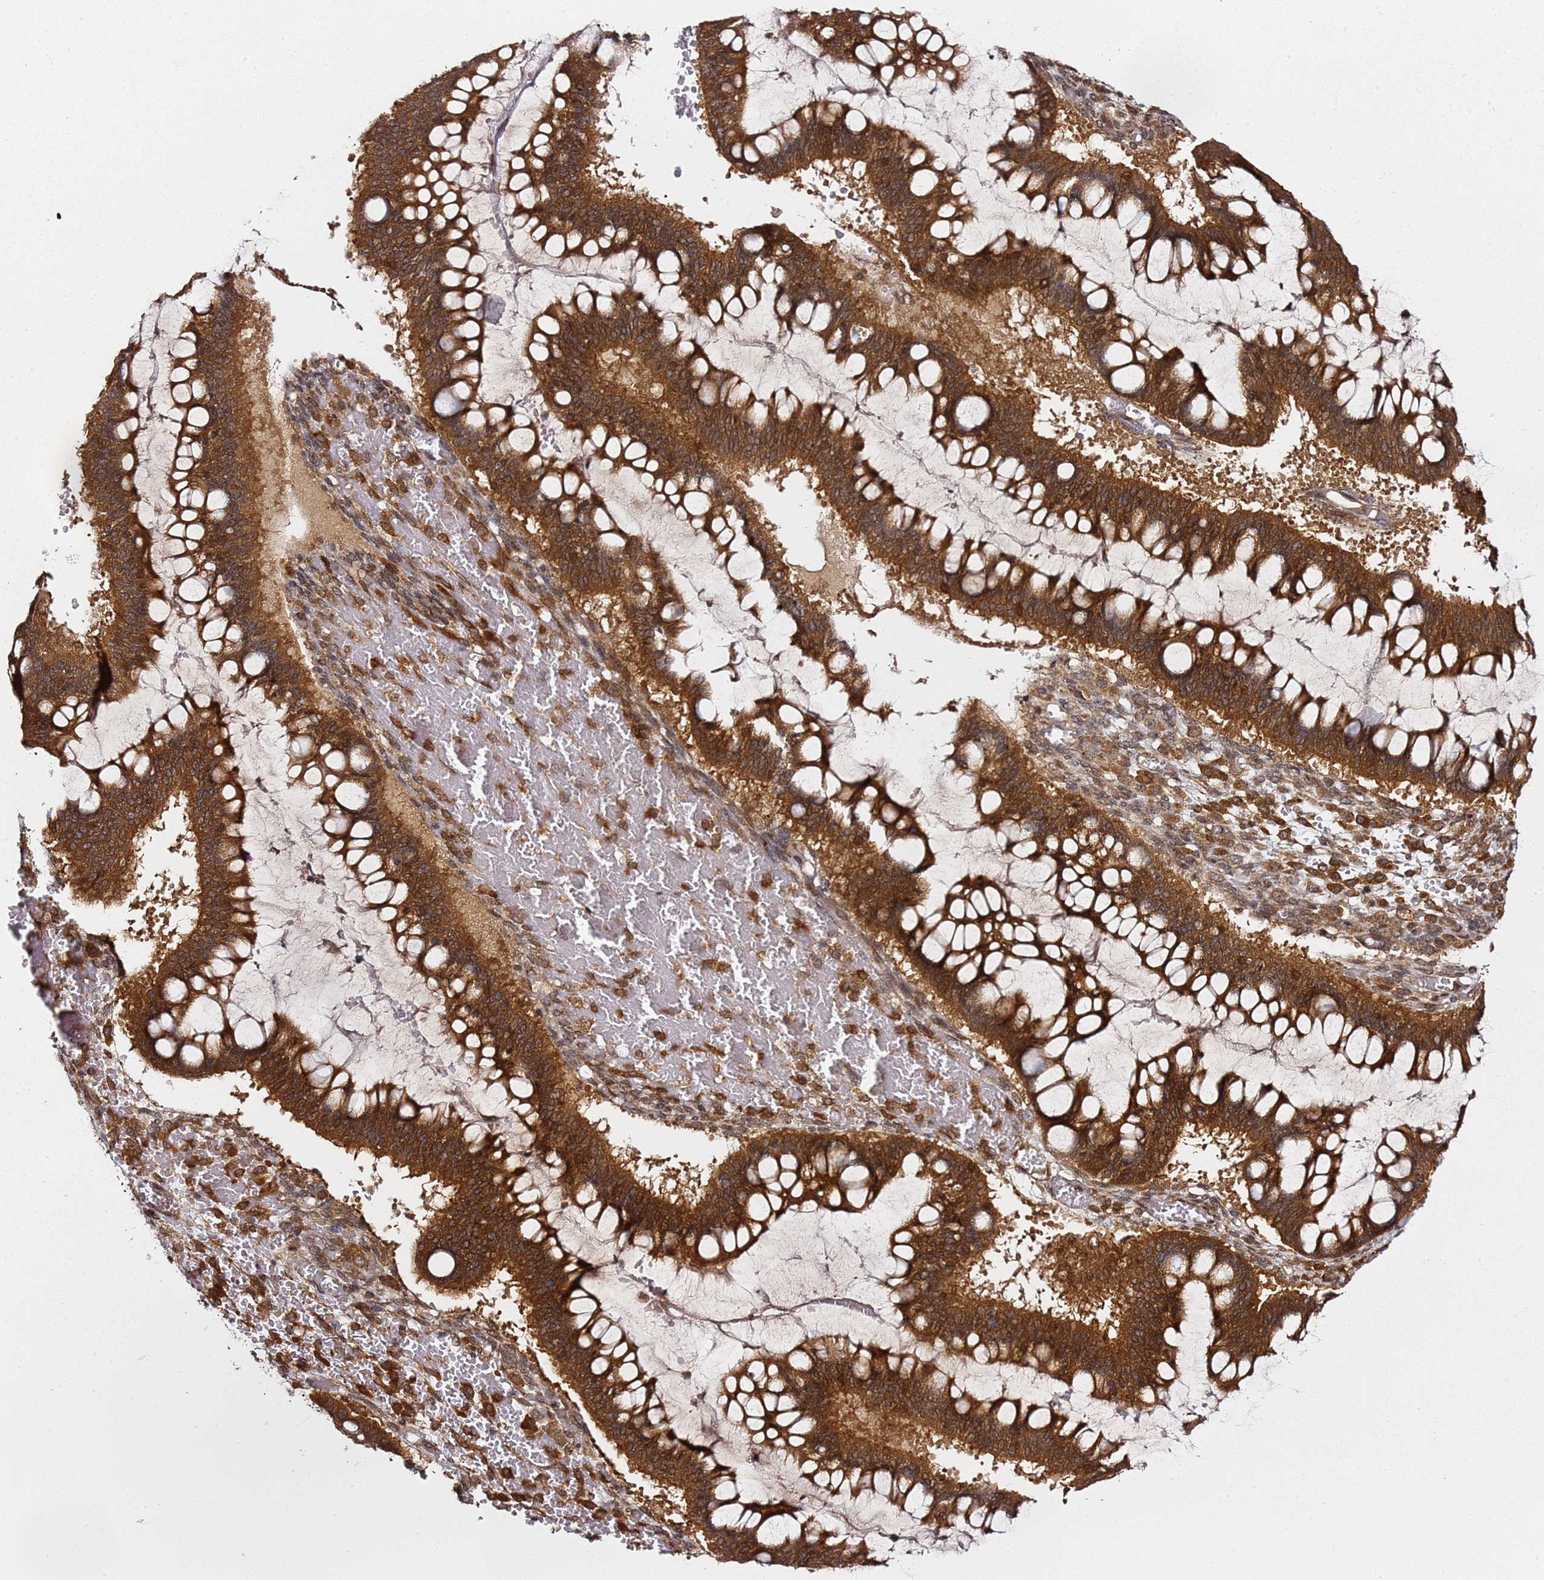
{"staining": {"intensity": "strong", "quantity": ">75%", "location": "cytoplasmic/membranous"}, "tissue": "ovarian cancer", "cell_type": "Tumor cells", "image_type": "cancer", "snomed": [{"axis": "morphology", "description": "Cystadenocarcinoma, mucinous, NOS"}, {"axis": "topography", "description": "Ovary"}], "caption": "Strong cytoplasmic/membranous protein positivity is present in about >75% of tumor cells in ovarian cancer.", "gene": "PRKAB2", "patient": {"sex": "female", "age": 73}}